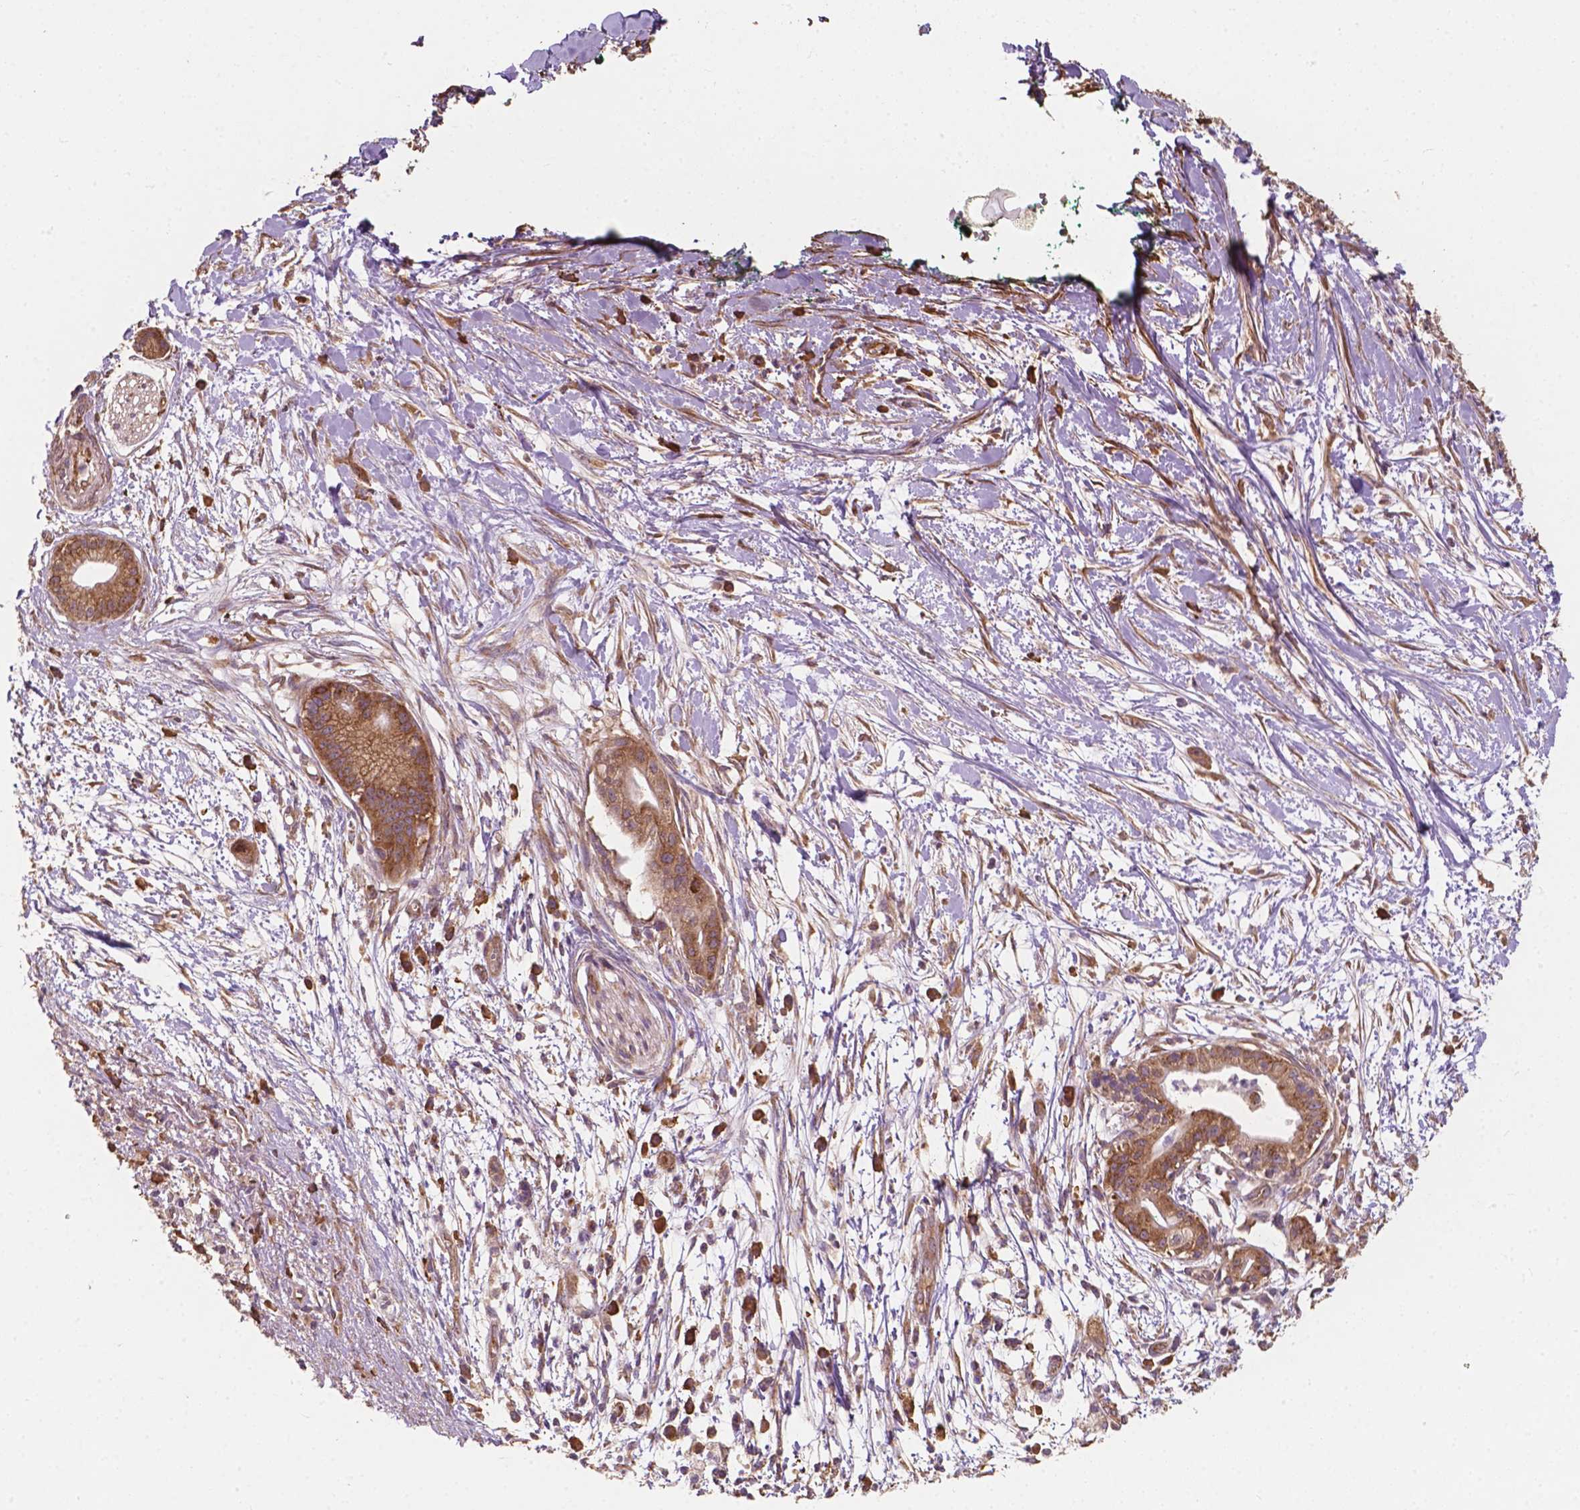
{"staining": {"intensity": "moderate", "quantity": ">75%", "location": "cytoplasmic/membranous"}, "tissue": "pancreatic cancer", "cell_type": "Tumor cells", "image_type": "cancer", "snomed": [{"axis": "morphology", "description": "Normal tissue, NOS"}, {"axis": "morphology", "description": "Adenocarcinoma, NOS"}, {"axis": "topography", "description": "Lymph node"}, {"axis": "topography", "description": "Pancreas"}], "caption": "Immunohistochemical staining of adenocarcinoma (pancreatic) shows moderate cytoplasmic/membranous protein staining in approximately >75% of tumor cells. (DAB = brown stain, brightfield microscopy at high magnification).", "gene": "G3BP1", "patient": {"sex": "female", "age": 58}}